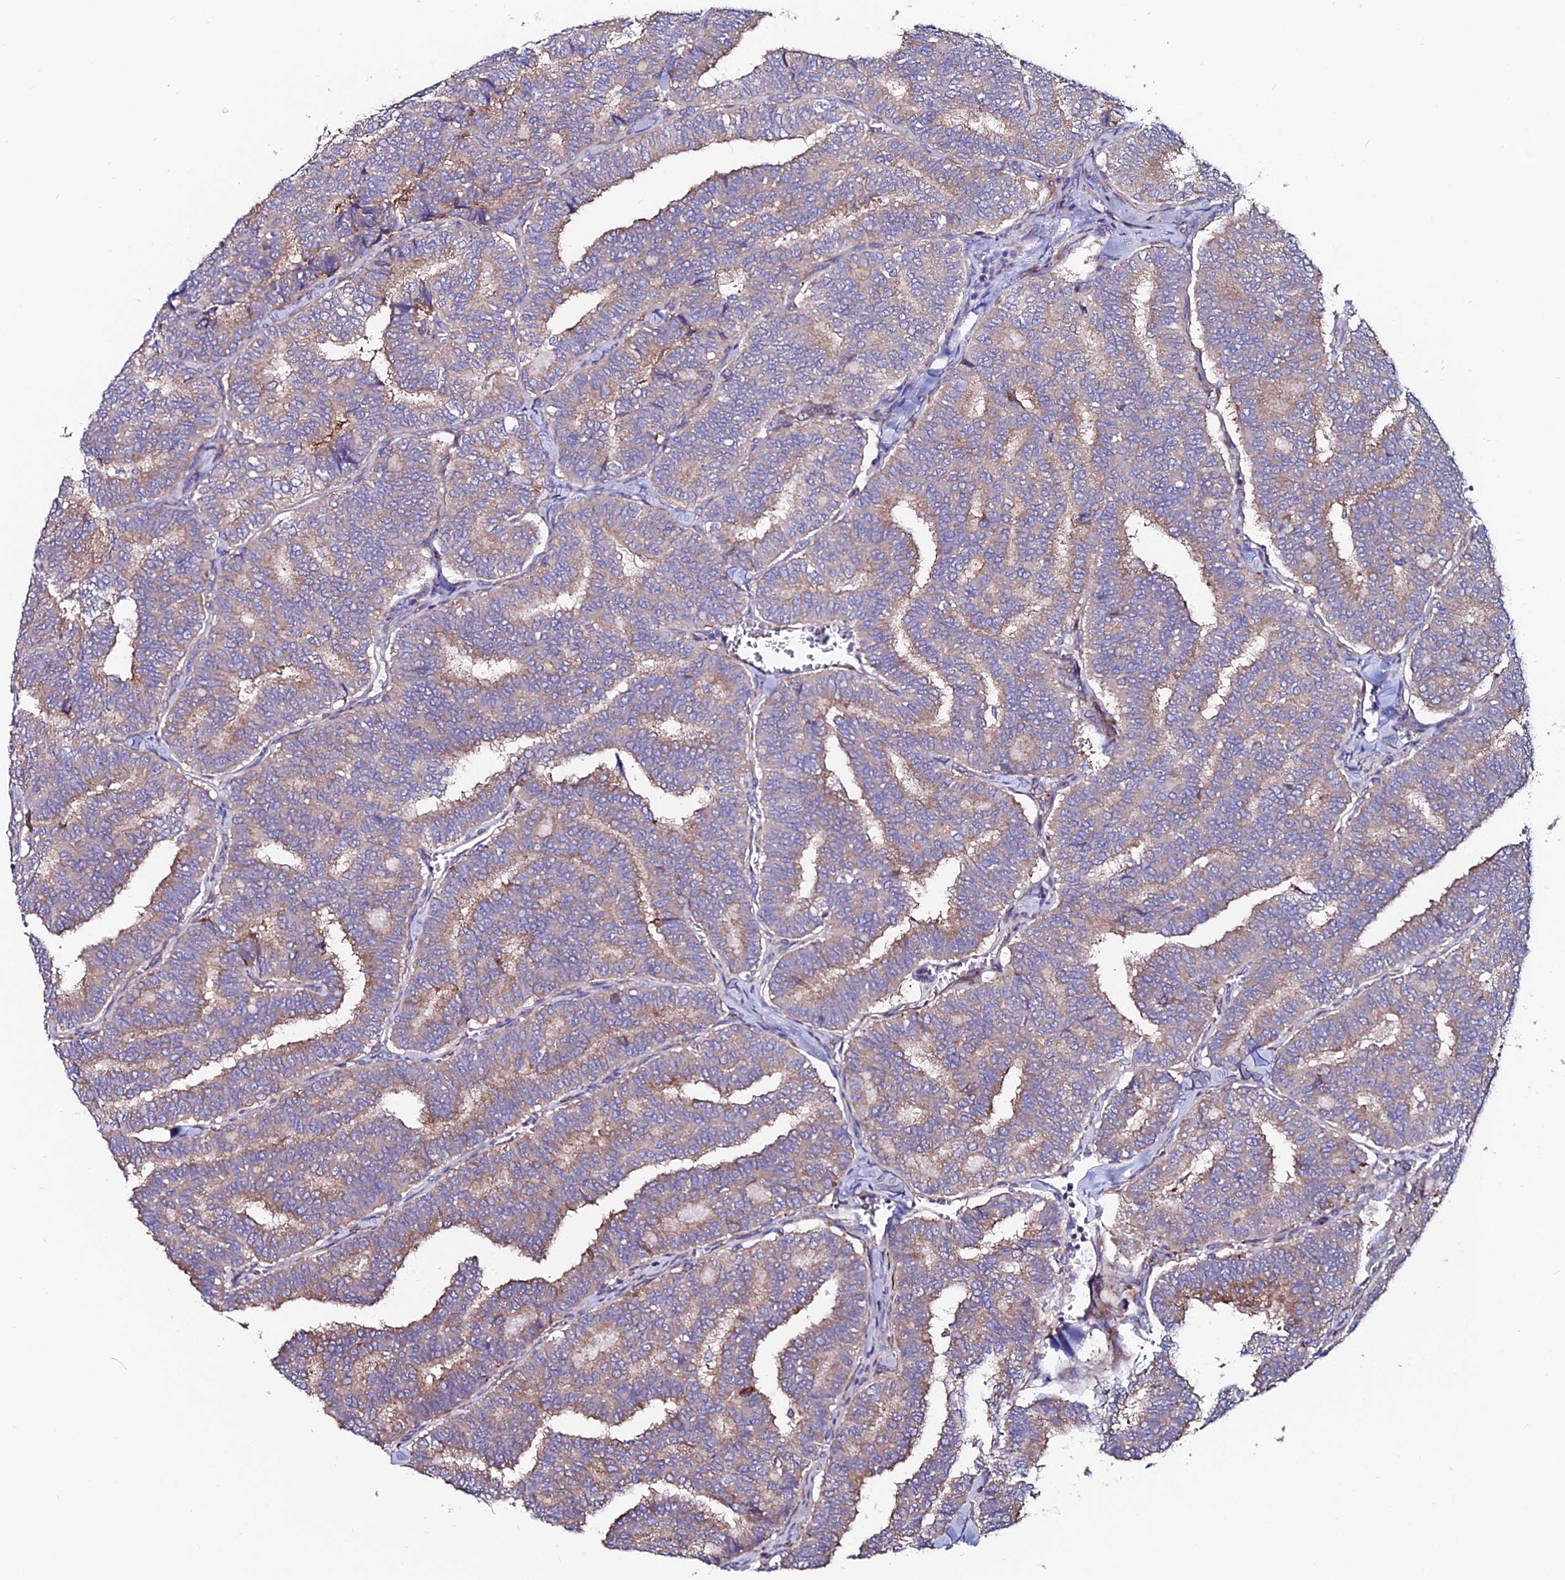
{"staining": {"intensity": "weak", "quantity": ">75%", "location": "cytoplasmic/membranous"}, "tissue": "thyroid cancer", "cell_type": "Tumor cells", "image_type": "cancer", "snomed": [{"axis": "morphology", "description": "Papillary adenocarcinoma, NOS"}, {"axis": "topography", "description": "Thyroid gland"}], "caption": "Immunohistochemistry photomicrograph of human papillary adenocarcinoma (thyroid) stained for a protein (brown), which displays low levels of weak cytoplasmic/membranous staining in approximately >75% of tumor cells.", "gene": "EIF3K", "patient": {"sex": "female", "age": 35}}